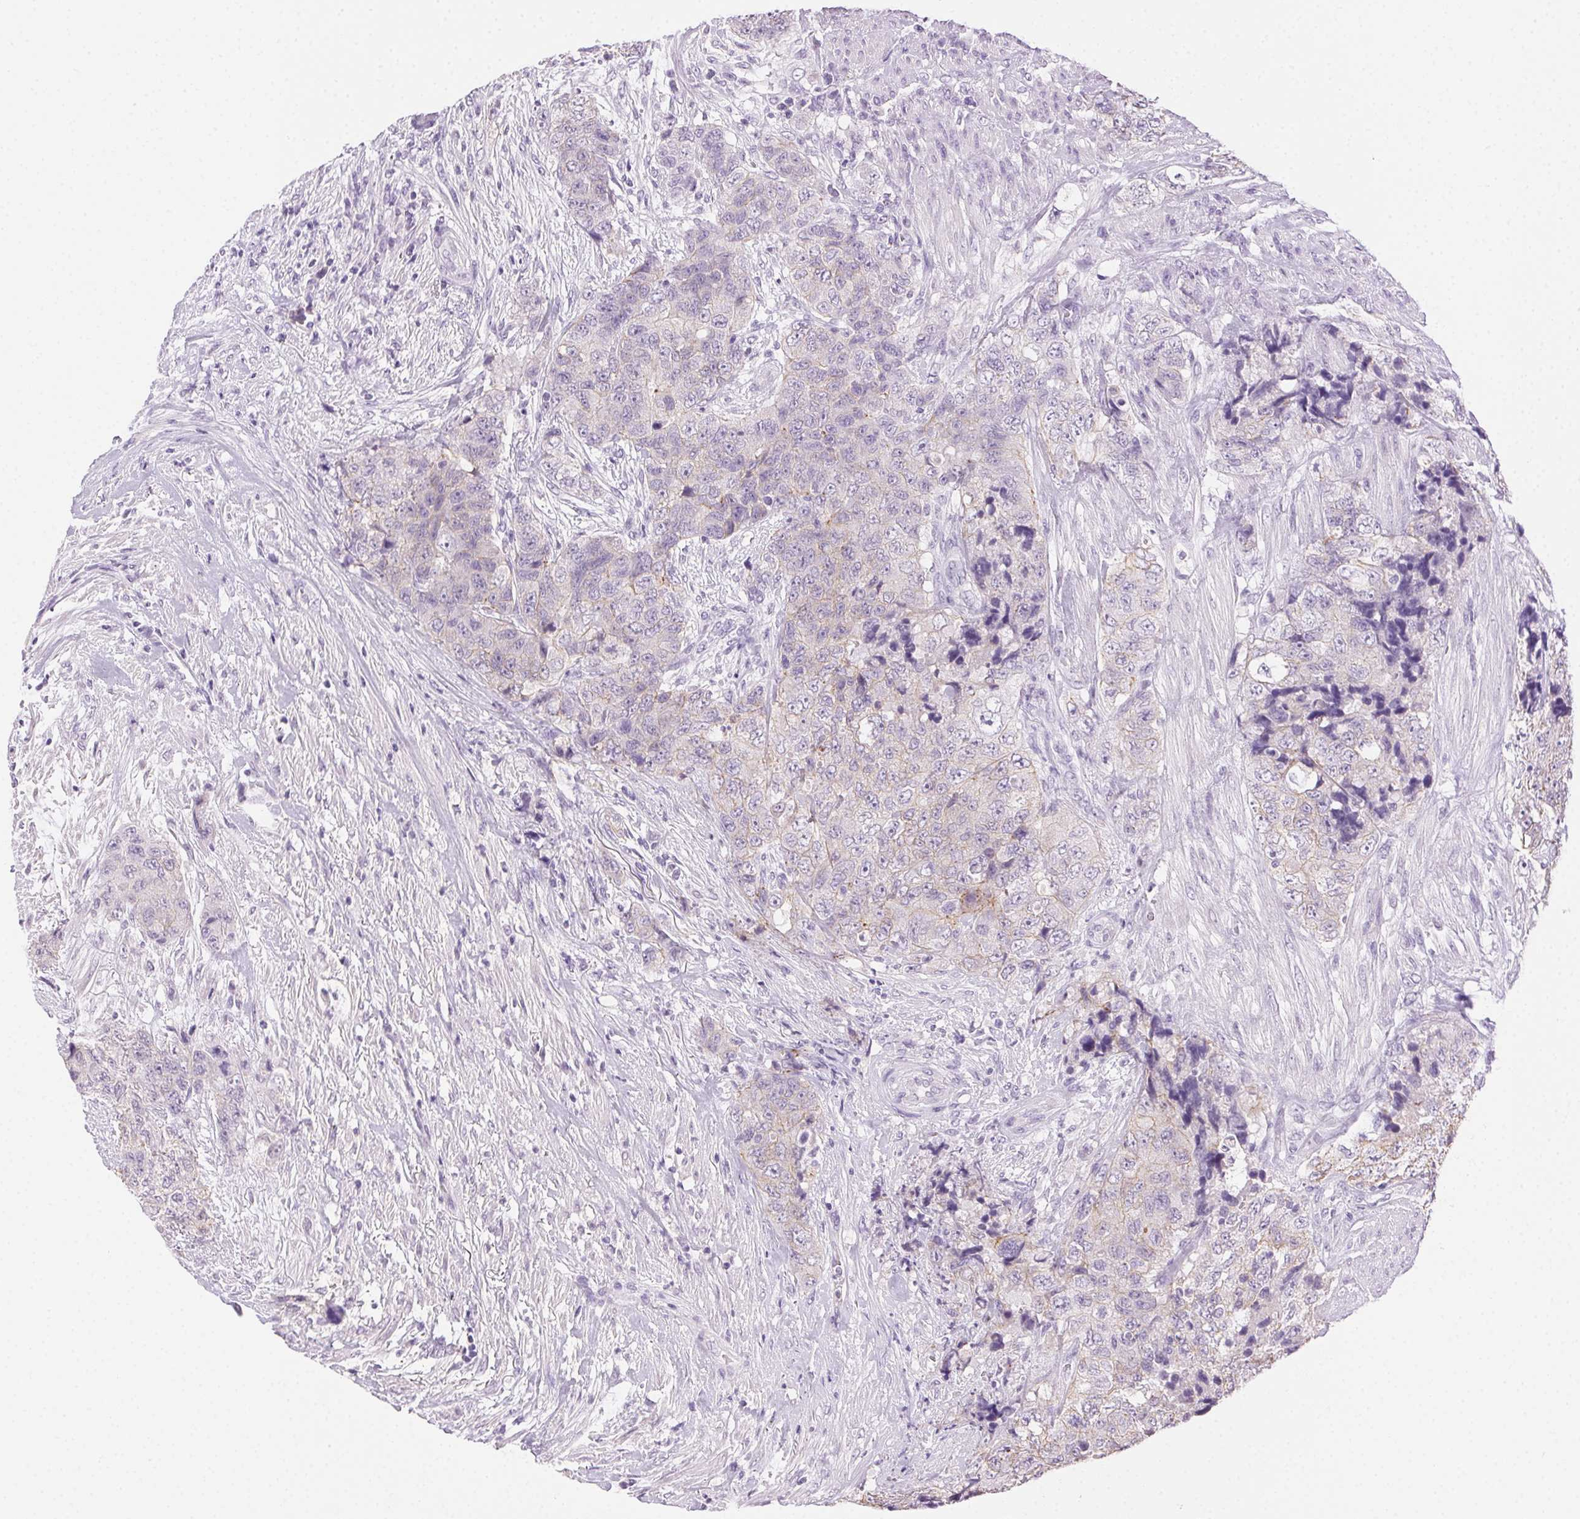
{"staining": {"intensity": "negative", "quantity": "none", "location": "none"}, "tissue": "urothelial cancer", "cell_type": "Tumor cells", "image_type": "cancer", "snomed": [{"axis": "morphology", "description": "Urothelial carcinoma, High grade"}, {"axis": "topography", "description": "Urinary bladder"}], "caption": "IHC photomicrograph of neoplastic tissue: urothelial cancer stained with DAB (3,3'-diaminobenzidine) demonstrates no significant protein staining in tumor cells. (DAB IHC visualized using brightfield microscopy, high magnification).", "gene": "CLDN10", "patient": {"sex": "female", "age": 78}}